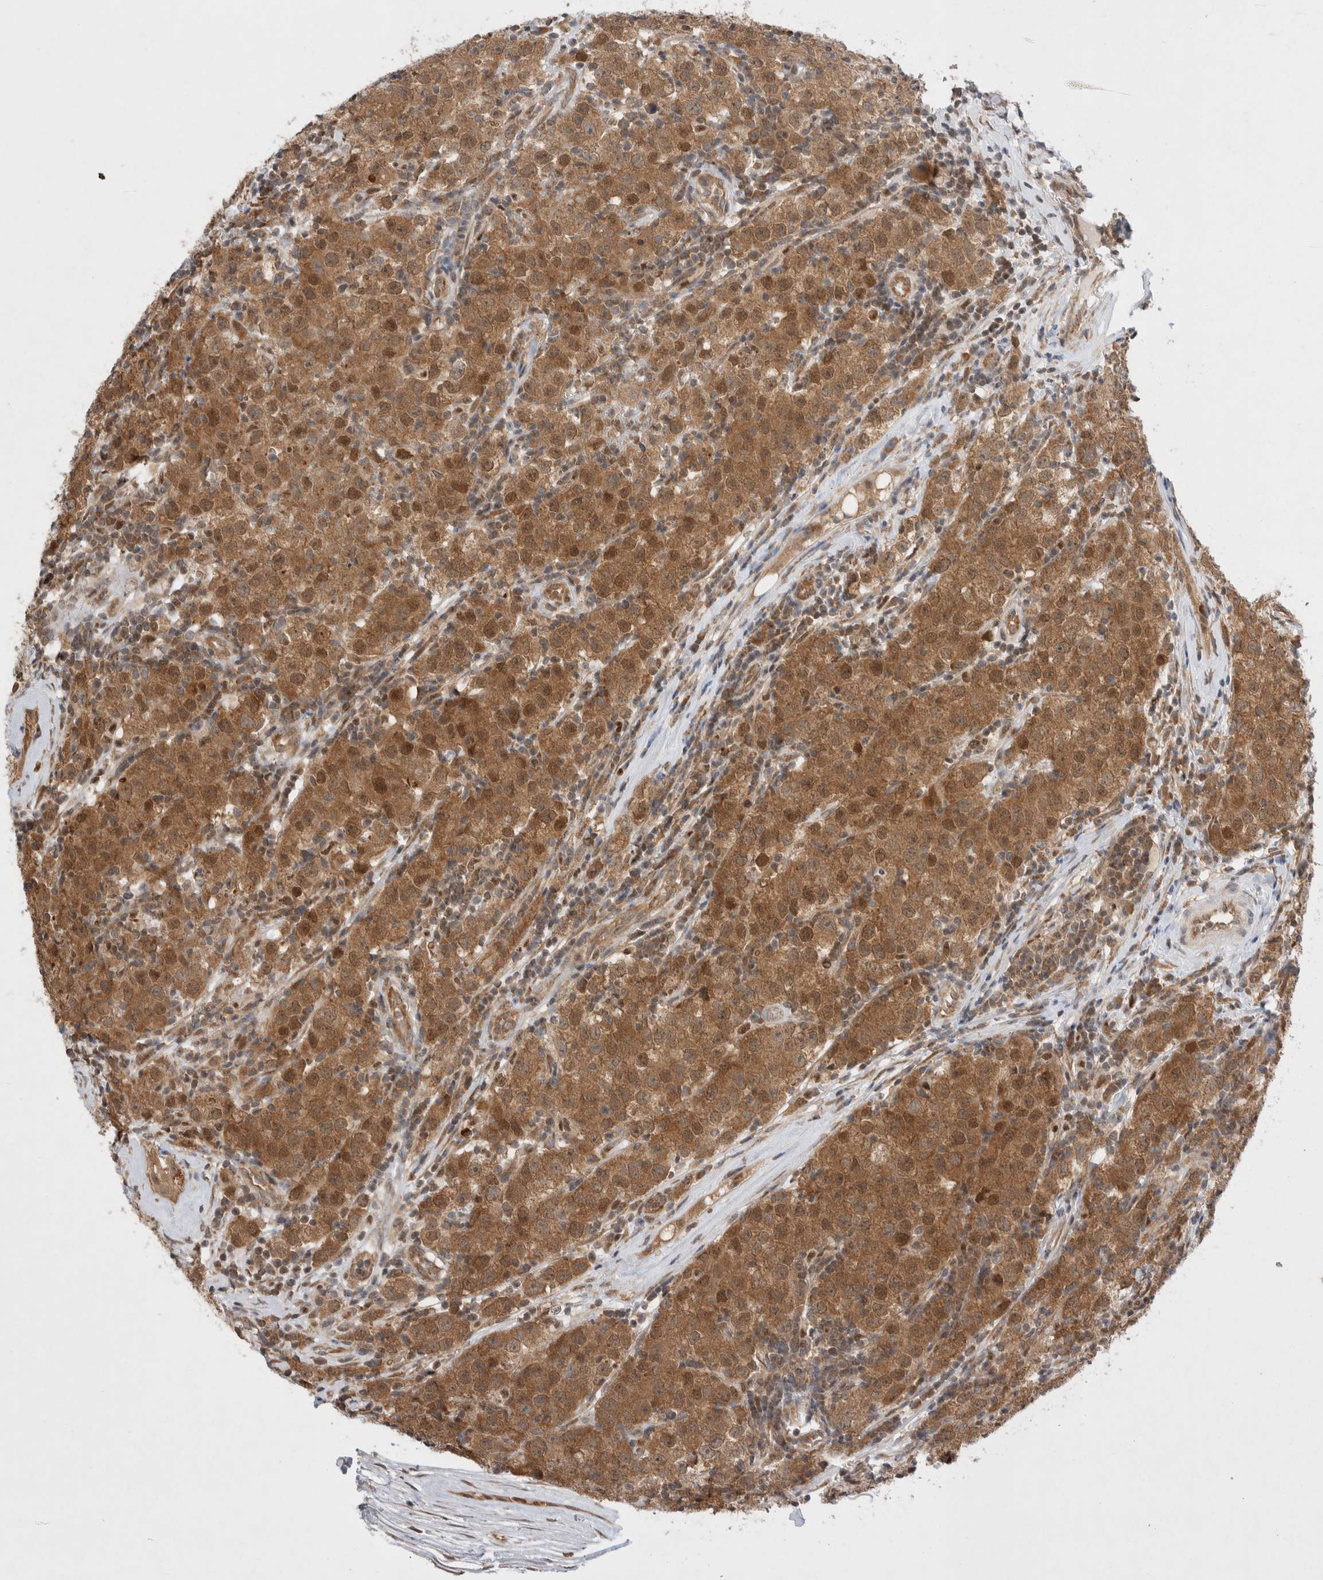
{"staining": {"intensity": "strong", "quantity": ">75%", "location": "cytoplasmic/membranous,nuclear"}, "tissue": "testis cancer", "cell_type": "Tumor cells", "image_type": "cancer", "snomed": [{"axis": "morphology", "description": "Seminoma, NOS"}, {"axis": "morphology", "description": "Carcinoma, Embryonal, NOS"}, {"axis": "topography", "description": "Testis"}], "caption": "Embryonal carcinoma (testis) stained for a protein demonstrates strong cytoplasmic/membranous and nuclear positivity in tumor cells.", "gene": "EIF3E", "patient": {"sex": "male", "age": 28}}